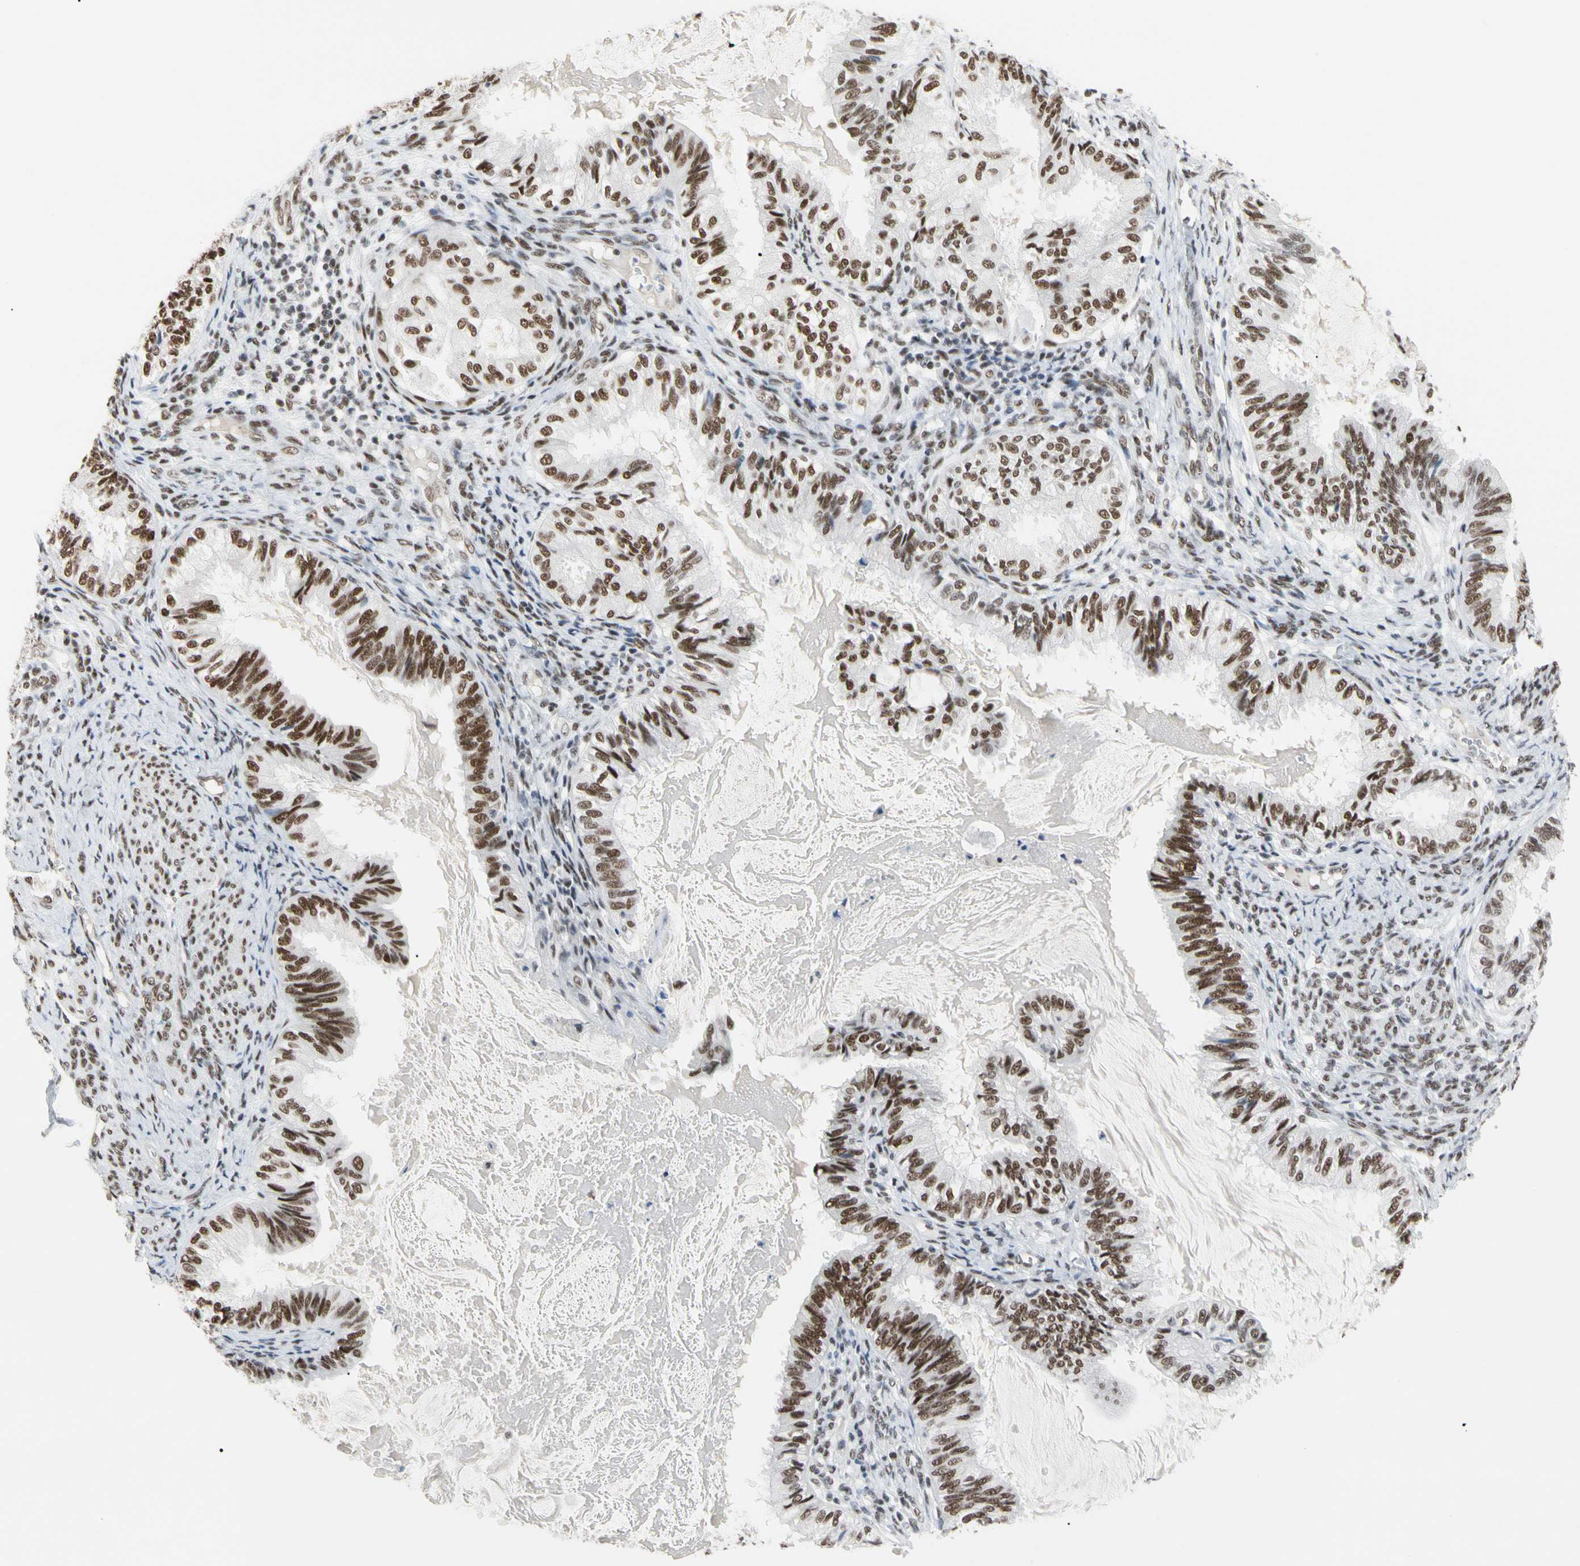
{"staining": {"intensity": "moderate", "quantity": ">75%", "location": "nuclear"}, "tissue": "cervical cancer", "cell_type": "Tumor cells", "image_type": "cancer", "snomed": [{"axis": "morphology", "description": "Normal tissue, NOS"}, {"axis": "morphology", "description": "Adenocarcinoma, NOS"}, {"axis": "topography", "description": "Cervix"}, {"axis": "topography", "description": "Endometrium"}], "caption": "Brown immunohistochemical staining in adenocarcinoma (cervical) reveals moderate nuclear staining in approximately >75% of tumor cells.", "gene": "FAM98B", "patient": {"sex": "female", "age": 86}}